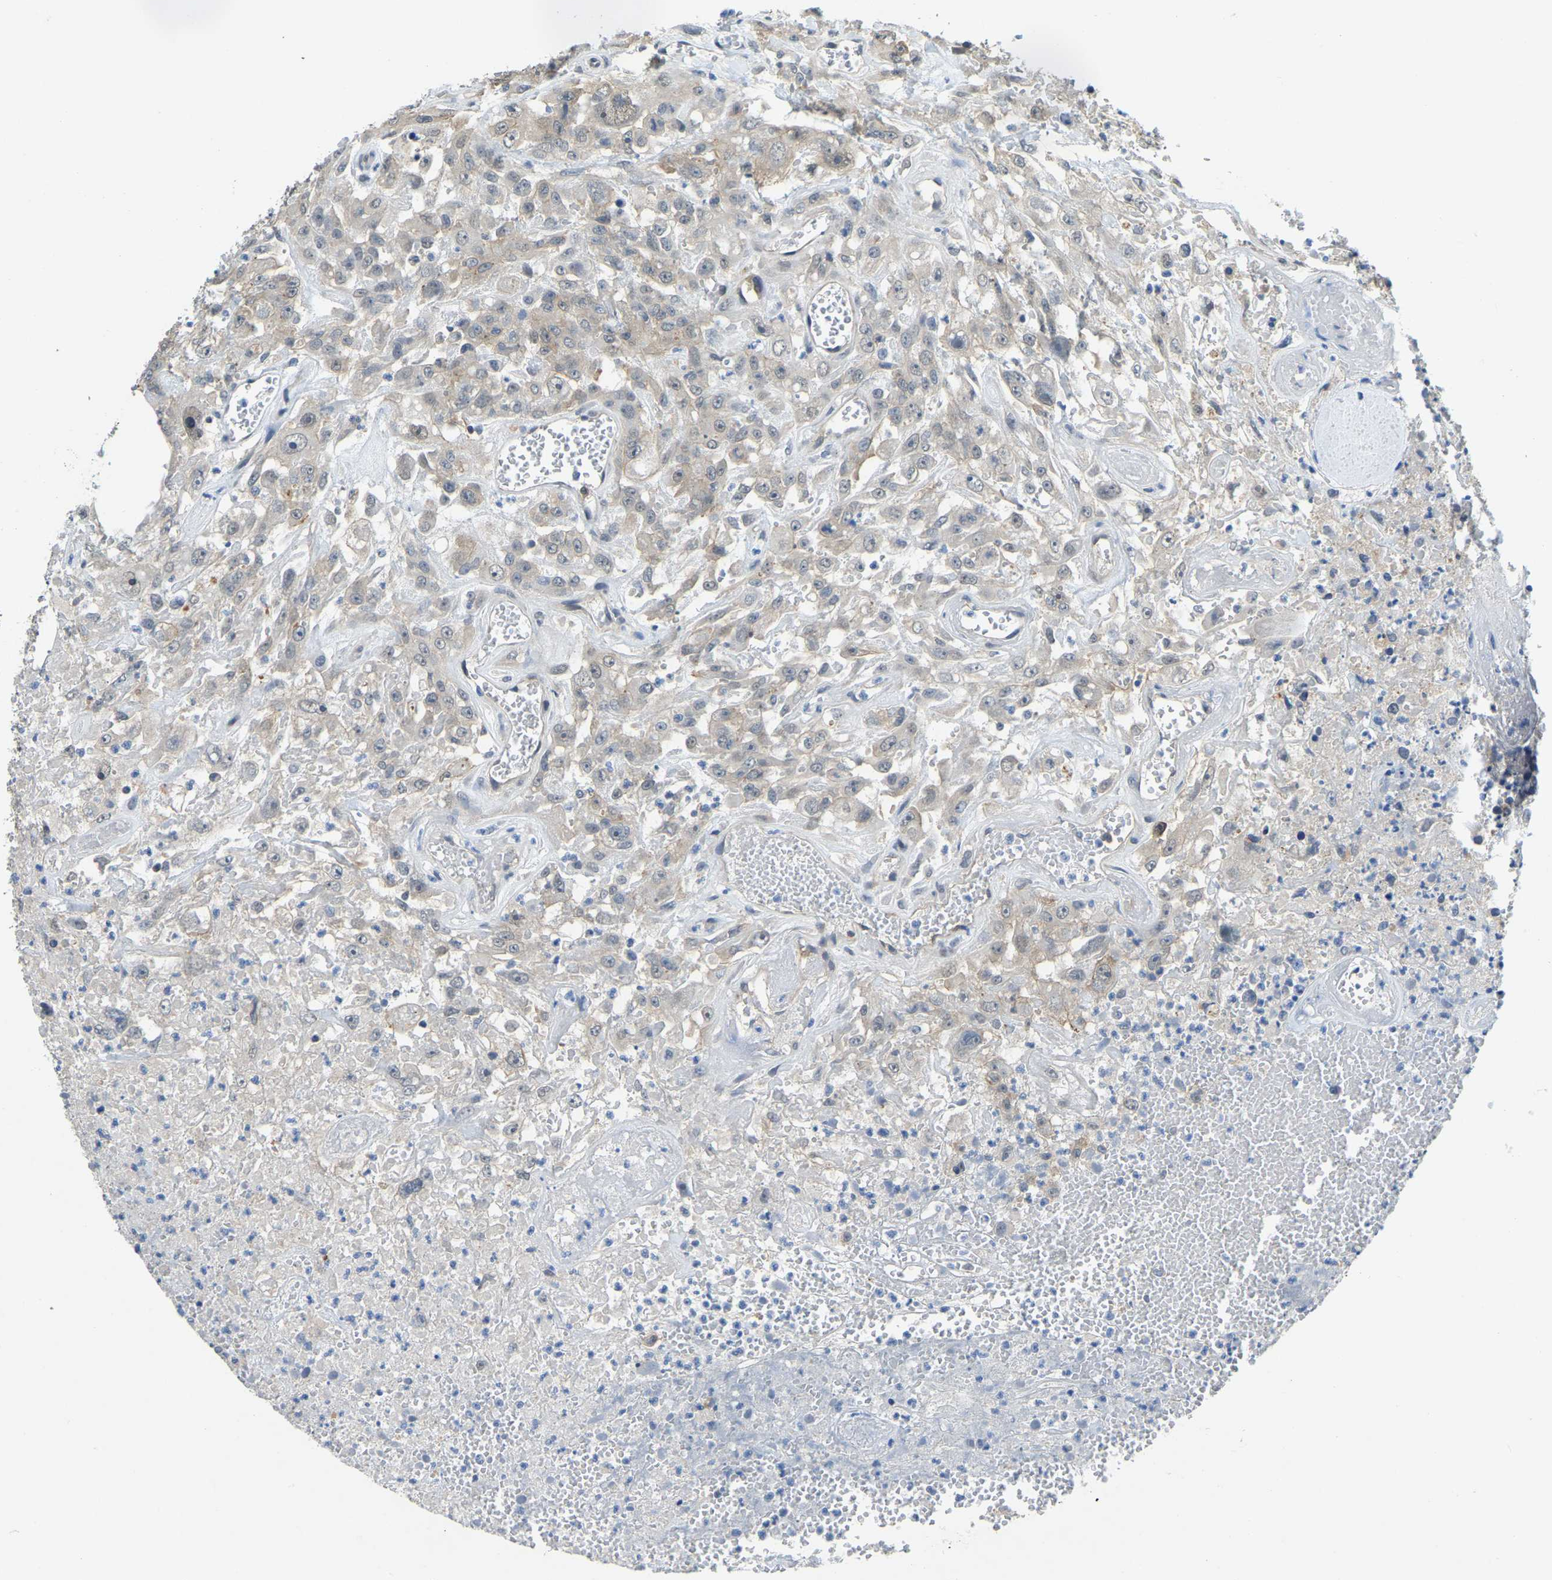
{"staining": {"intensity": "weak", "quantity": "<25%", "location": "cytoplasmic/membranous"}, "tissue": "urothelial cancer", "cell_type": "Tumor cells", "image_type": "cancer", "snomed": [{"axis": "morphology", "description": "Urothelial carcinoma, High grade"}, {"axis": "topography", "description": "Urinary bladder"}], "caption": "IHC micrograph of human high-grade urothelial carcinoma stained for a protein (brown), which displays no positivity in tumor cells.", "gene": "AHNAK", "patient": {"sex": "male", "age": 46}}